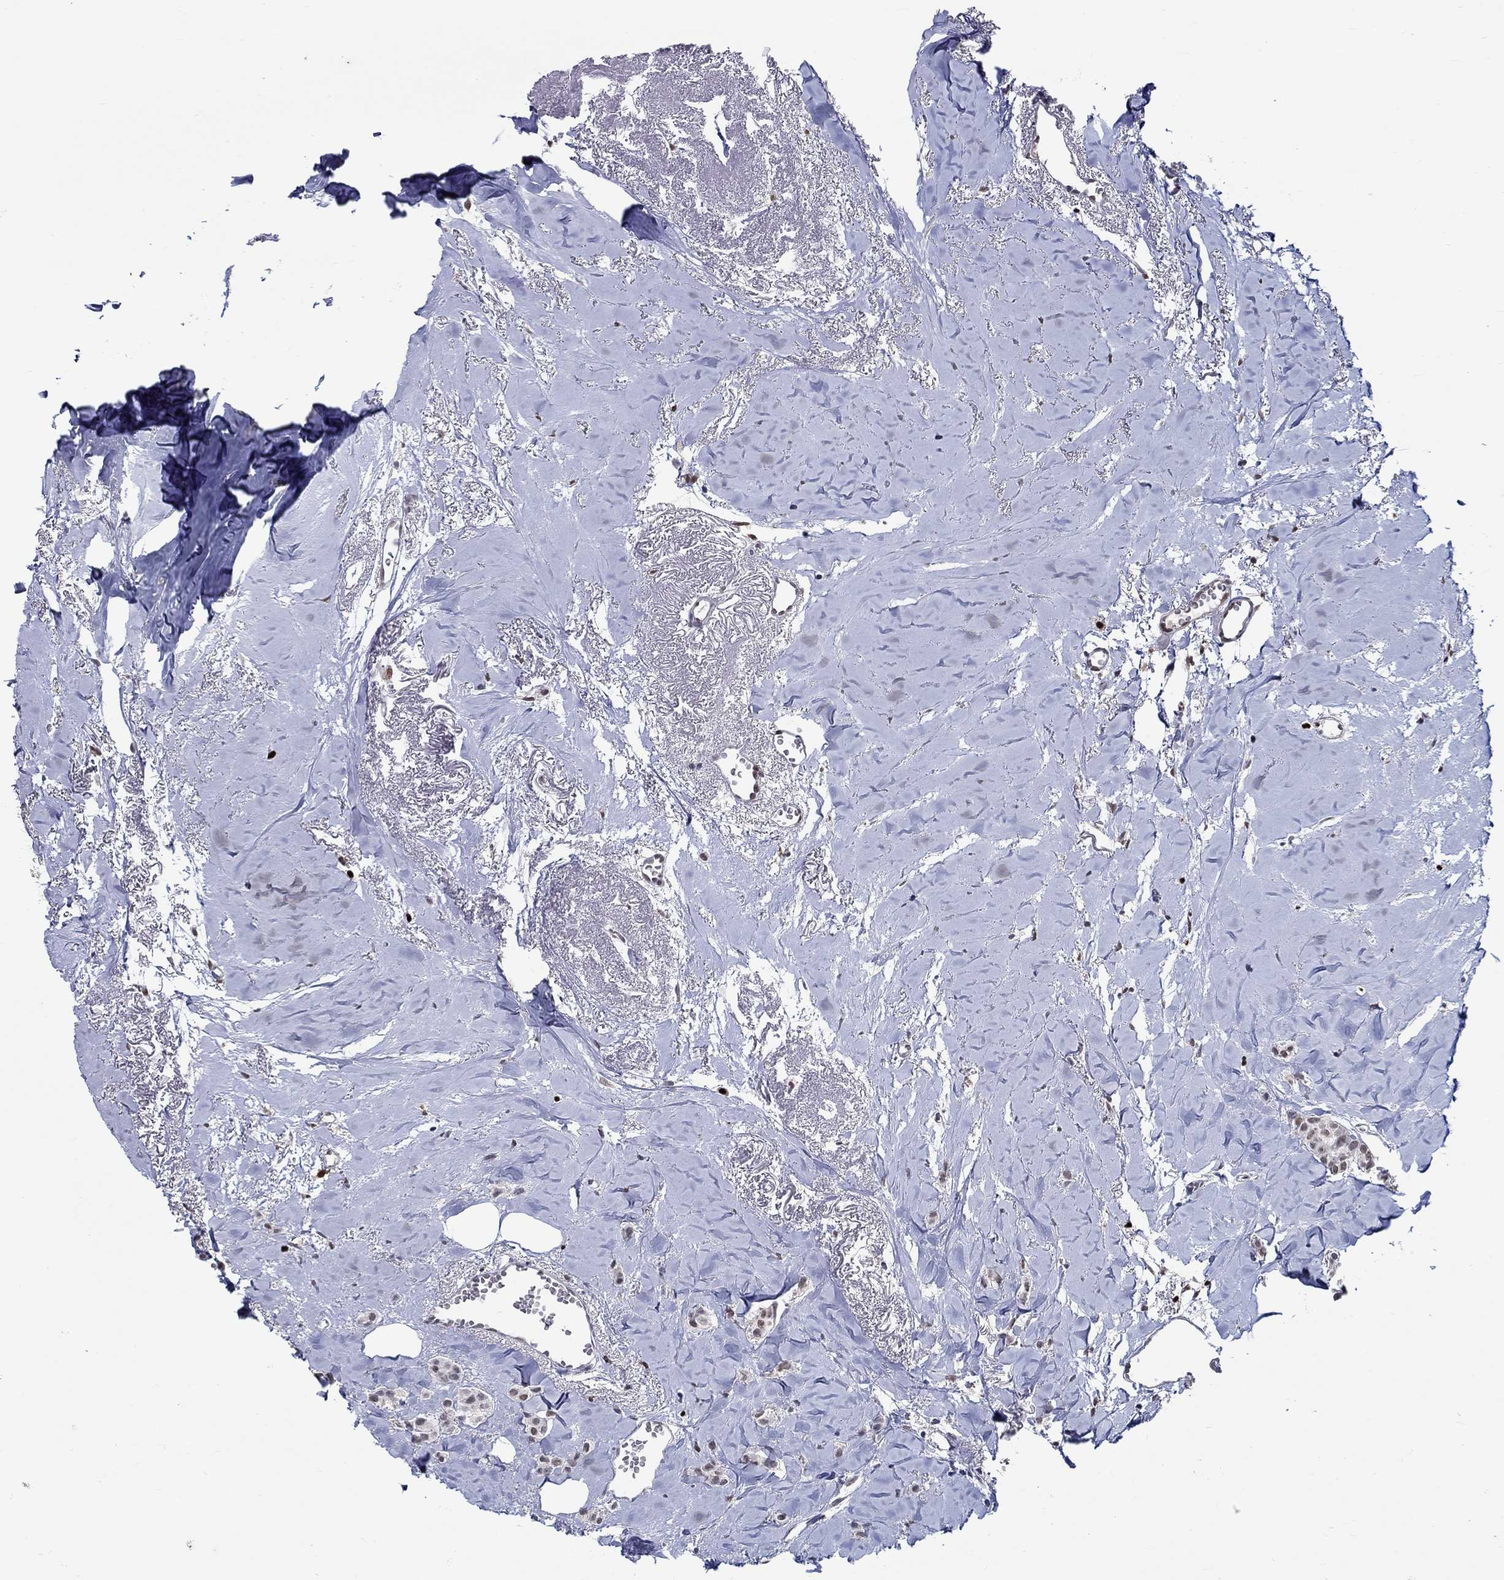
{"staining": {"intensity": "weak", "quantity": "<25%", "location": "nuclear"}, "tissue": "breast cancer", "cell_type": "Tumor cells", "image_type": "cancer", "snomed": [{"axis": "morphology", "description": "Duct carcinoma"}, {"axis": "topography", "description": "Breast"}], "caption": "Breast intraductal carcinoma stained for a protein using immunohistochemistry exhibits no expression tumor cells.", "gene": "GATA2", "patient": {"sex": "female", "age": 85}}